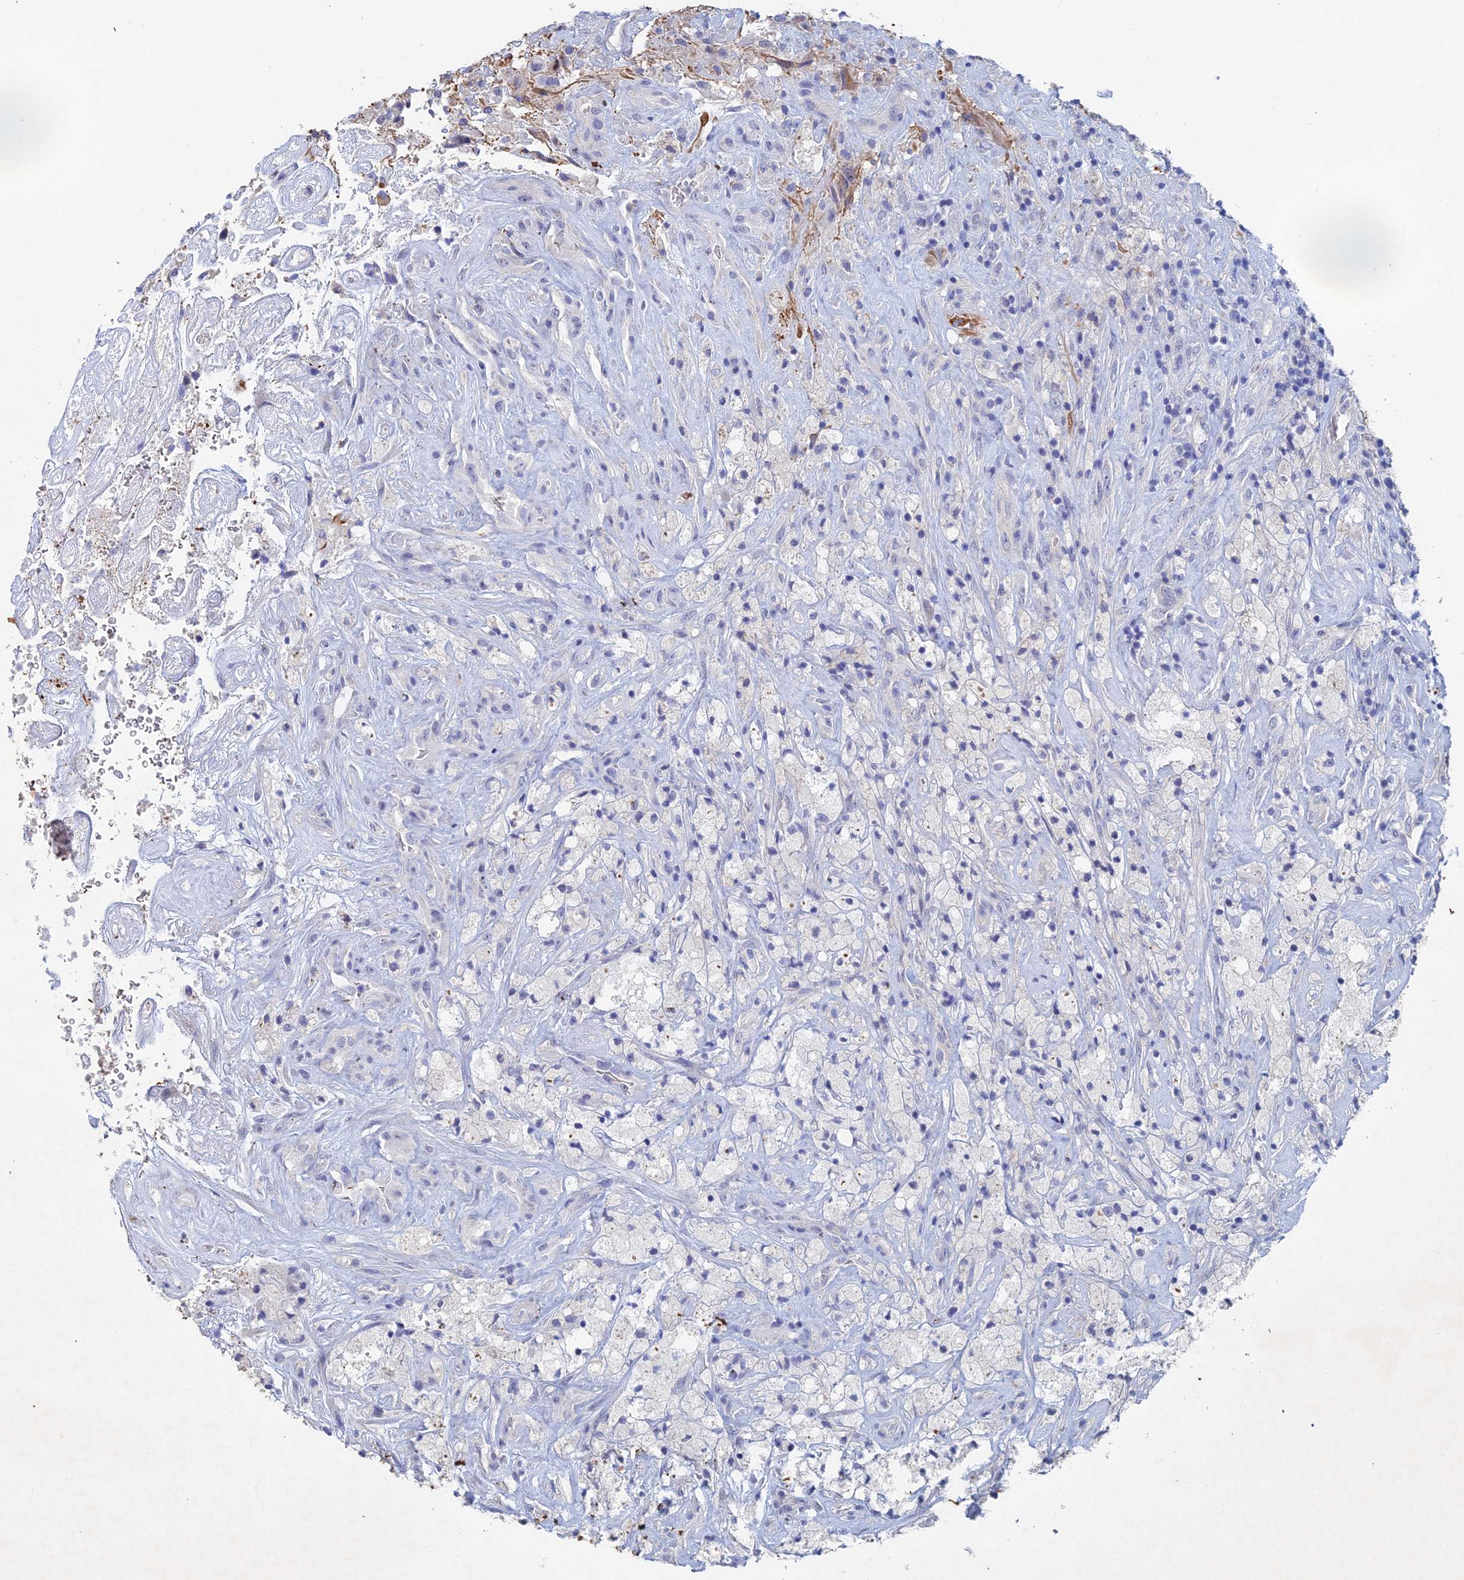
{"staining": {"intensity": "negative", "quantity": "none", "location": "none"}, "tissue": "glioma", "cell_type": "Tumor cells", "image_type": "cancer", "snomed": [{"axis": "morphology", "description": "Glioma, malignant, High grade"}, {"axis": "topography", "description": "Brain"}], "caption": "DAB (3,3'-diaminobenzidine) immunohistochemical staining of human malignant glioma (high-grade) shows no significant staining in tumor cells.", "gene": "GMNC", "patient": {"sex": "male", "age": 69}}